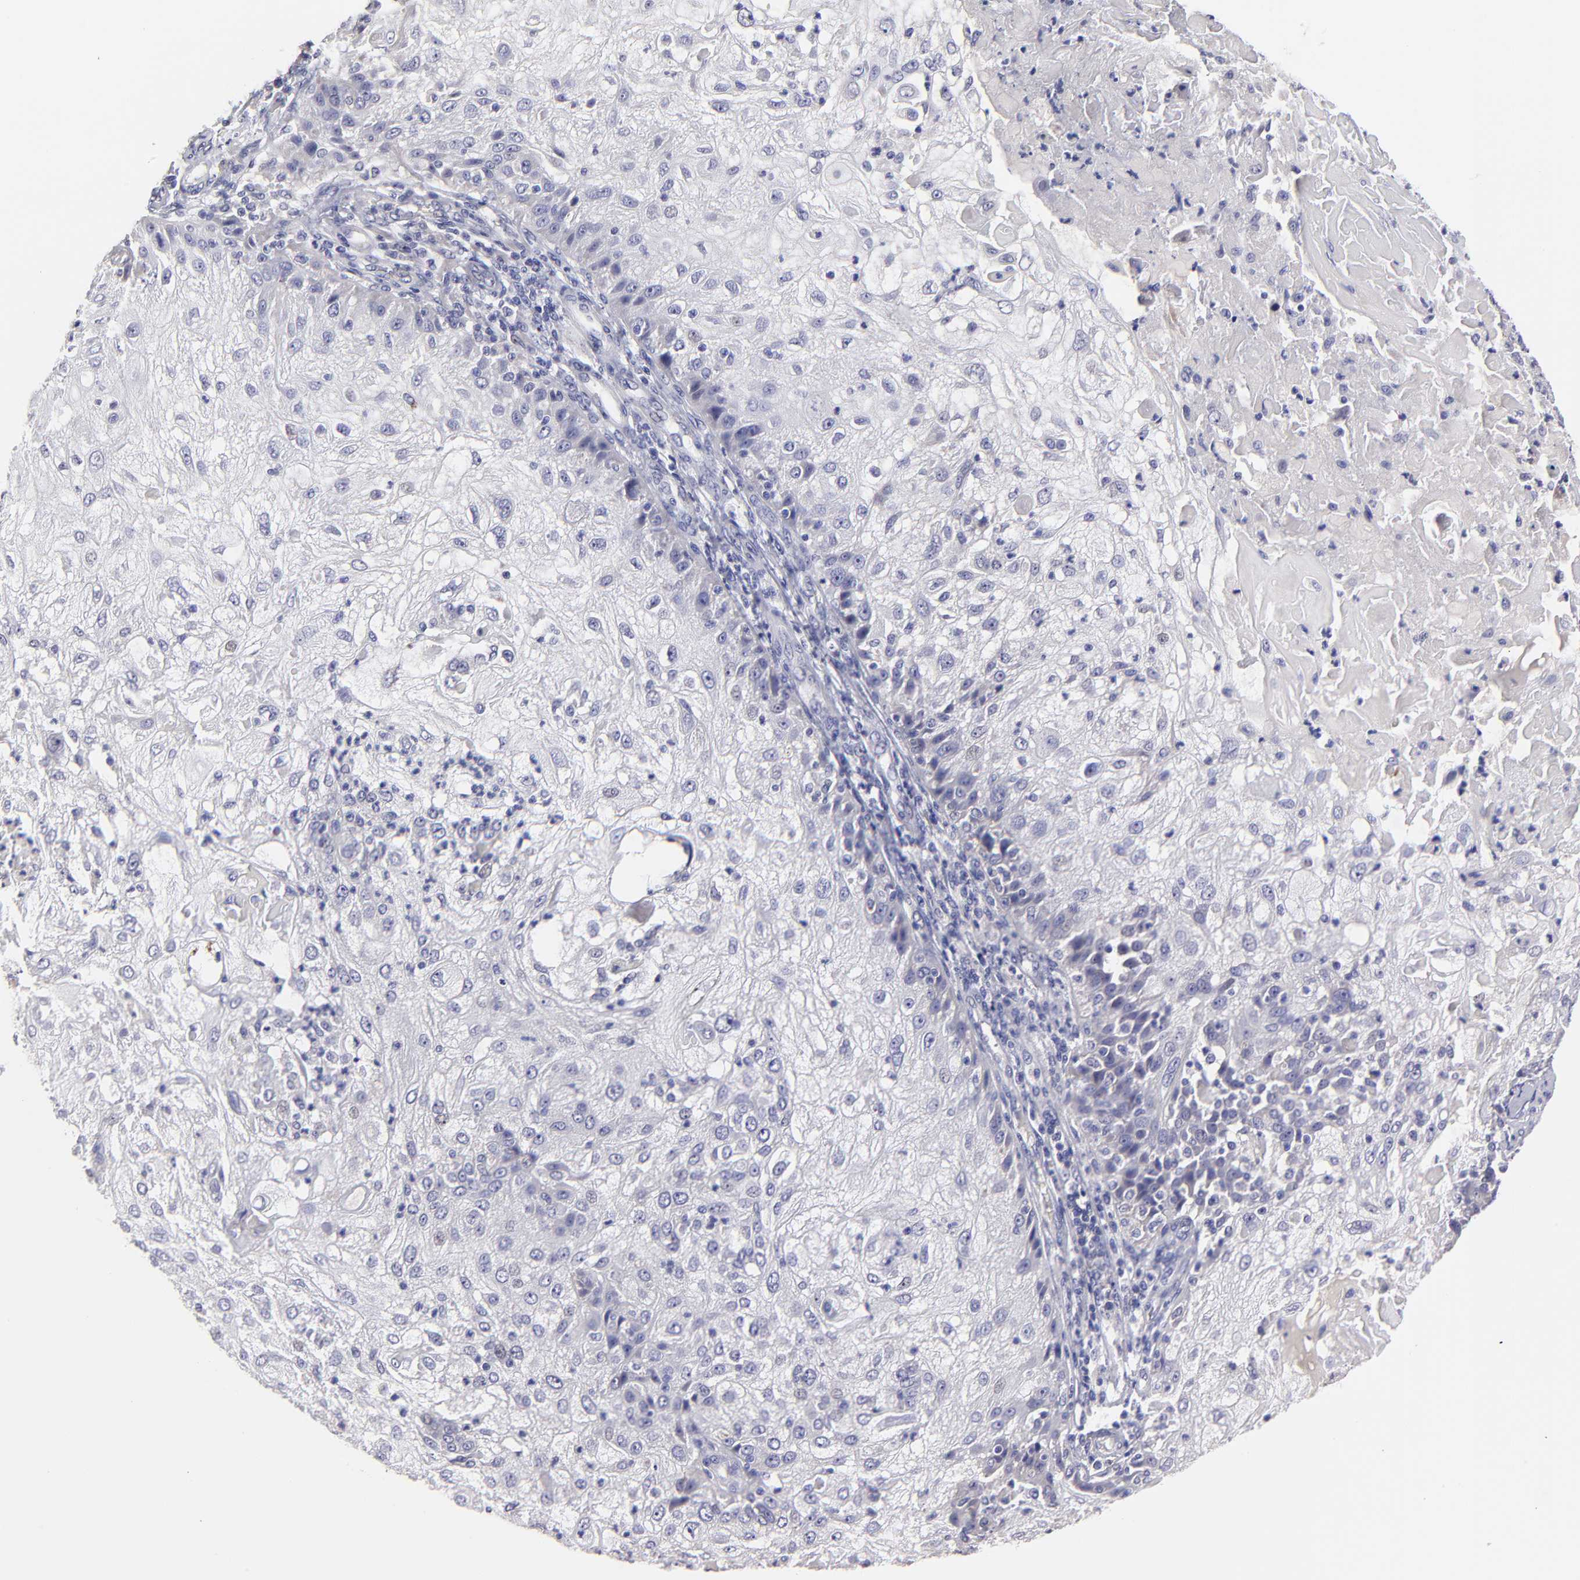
{"staining": {"intensity": "negative", "quantity": "none", "location": "none"}, "tissue": "skin cancer", "cell_type": "Tumor cells", "image_type": "cancer", "snomed": [{"axis": "morphology", "description": "Normal tissue, NOS"}, {"axis": "morphology", "description": "Squamous cell carcinoma, NOS"}, {"axis": "topography", "description": "Skin"}], "caption": "A micrograph of human squamous cell carcinoma (skin) is negative for staining in tumor cells.", "gene": "BTG2", "patient": {"sex": "female", "age": 83}}